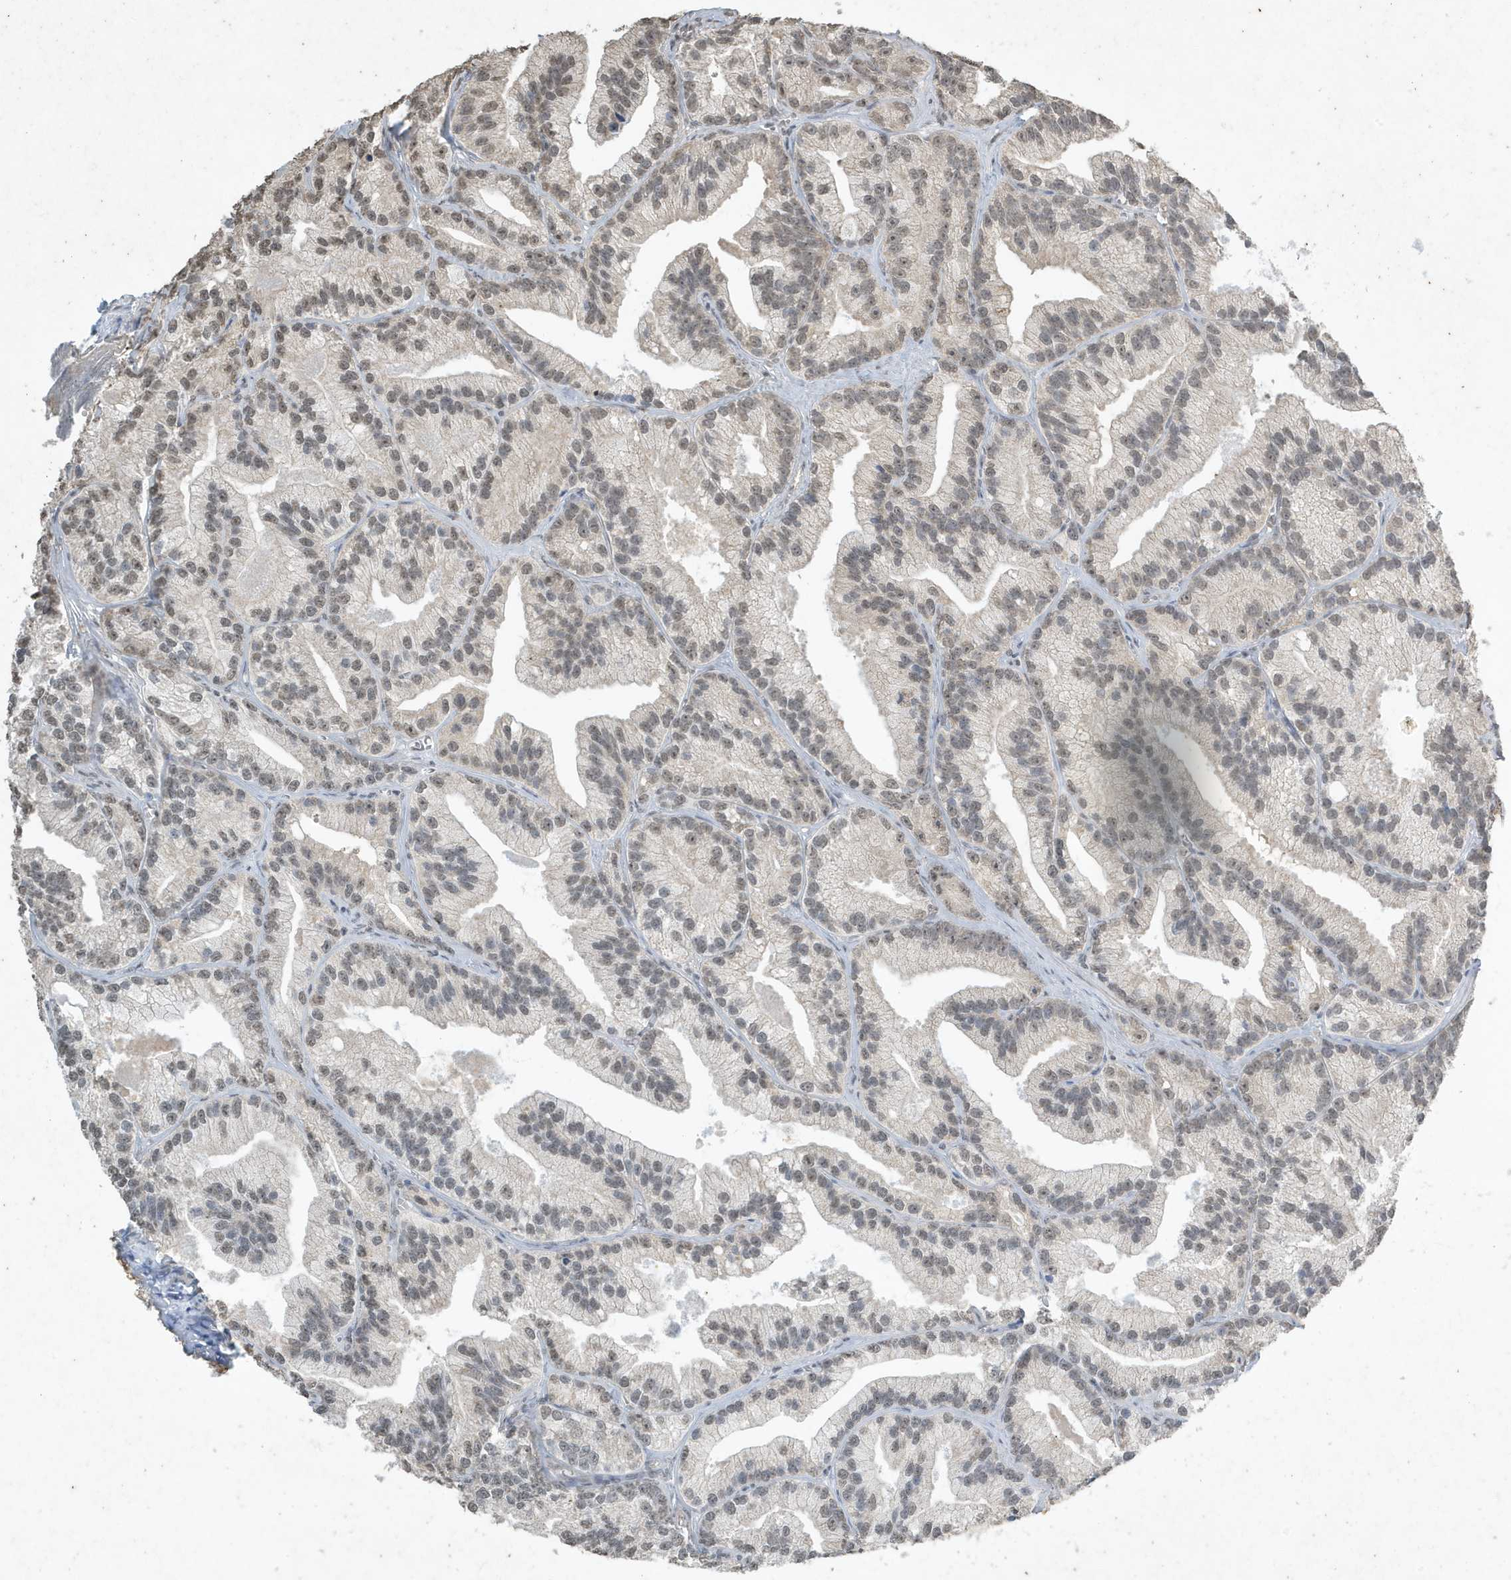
{"staining": {"intensity": "weak", "quantity": "25%-75%", "location": "nuclear"}, "tissue": "prostate cancer", "cell_type": "Tumor cells", "image_type": "cancer", "snomed": [{"axis": "morphology", "description": "Adenocarcinoma, Low grade"}, {"axis": "topography", "description": "Prostate"}], "caption": "Prostate cancer (adenocarcinoma (low-grade)) was stained to show a protein in brown. There is low levels of weak nuclear positivity in approximately 25%-75% of tumor cells.", "gene": "DEFA1", "patient": {"sex": "male", "age": 89}}